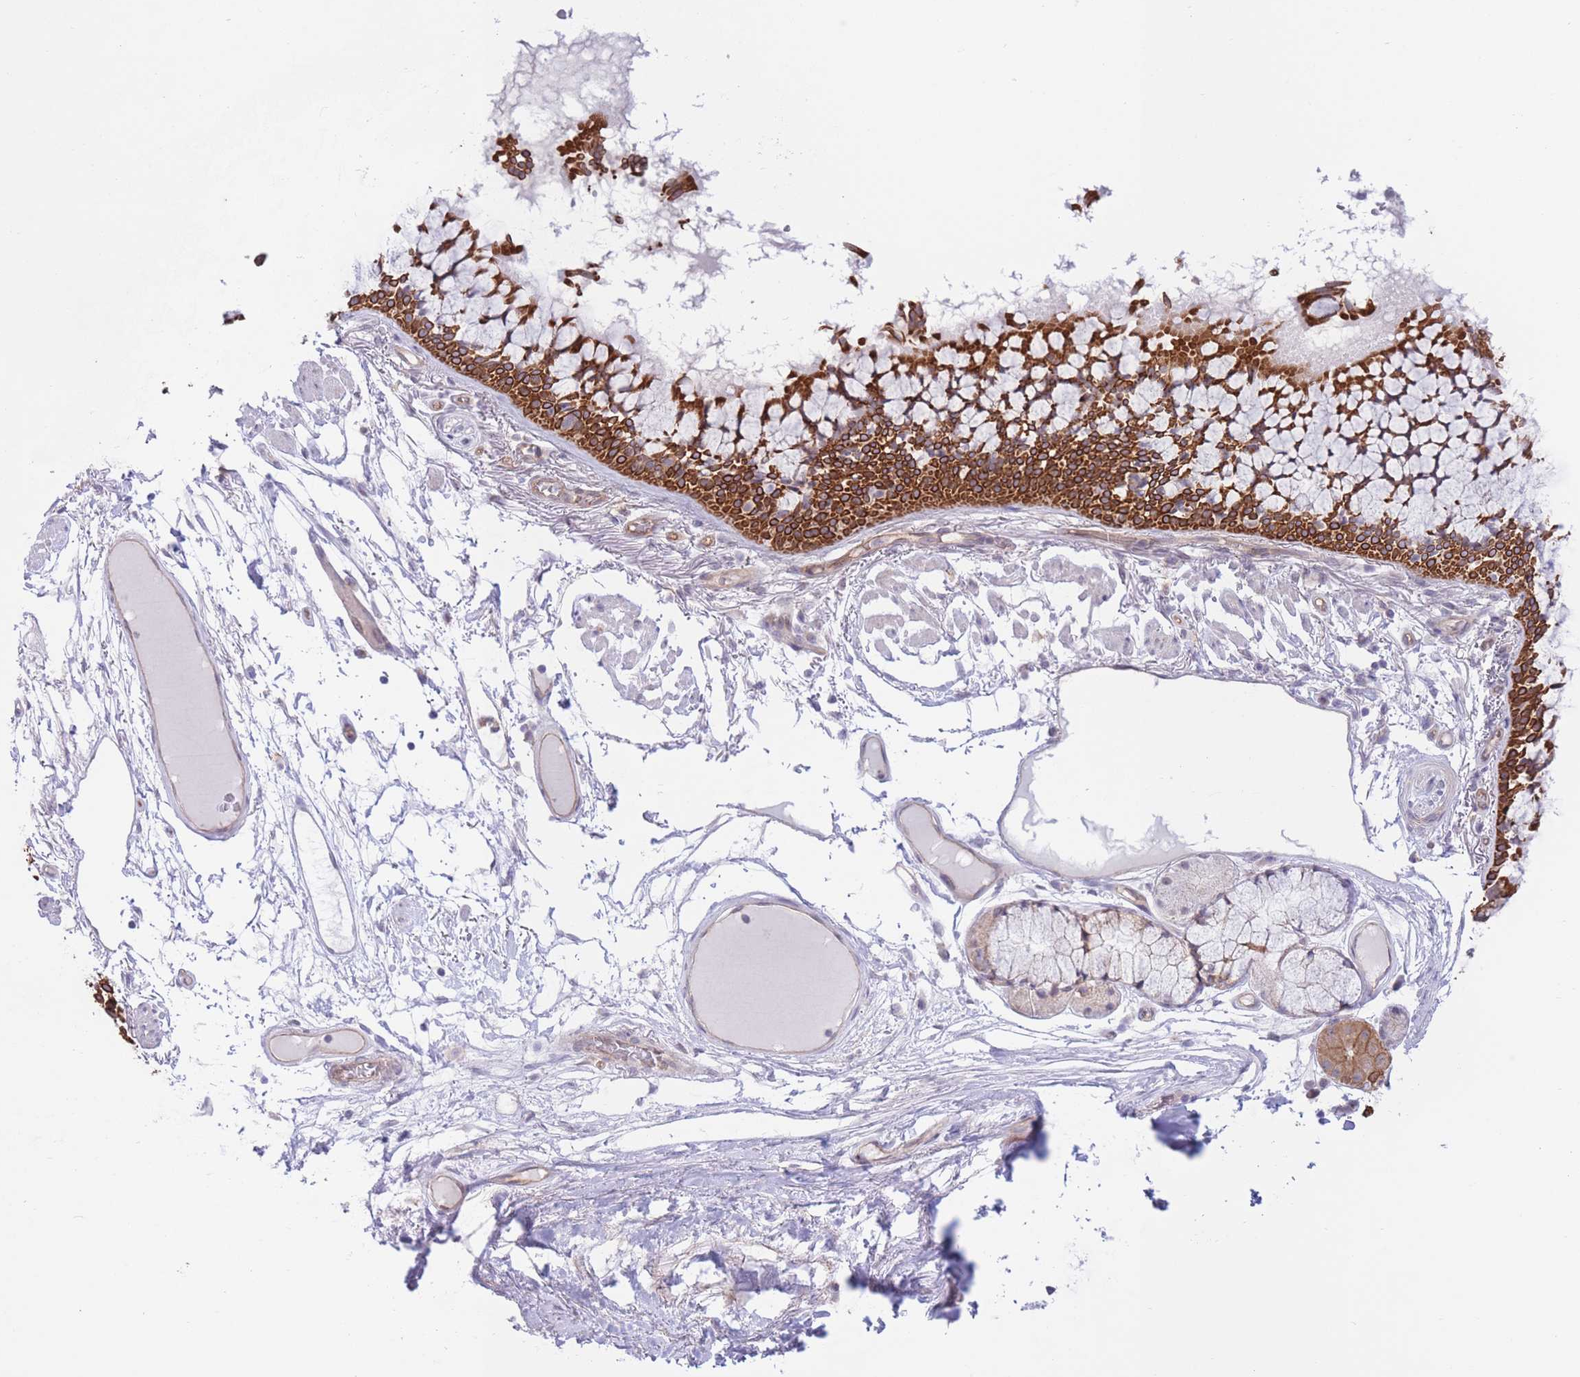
{"staining": {"intensity": "strong", "quantity": ">75%", "location": "cytoplasmic/membranous"}, "tissue": "bronchus", "cell_type": "Respiratory epithelial cells", "image_type": "normal", "snomed": [{"axis": "morphology", "description": "Normal tissue, NOS"}, {"axis": "topography", "description": "Bronchus"}], "caption": "A photomicrograph showing strong cytoplasmic/membranous positivity in about >75% of respiratory epithelial cells in benign bronchus, as visualized by brown immunohistochemical staining.", "gene": "MRPS31", "patient": {"sex": "male", "age": 70}}